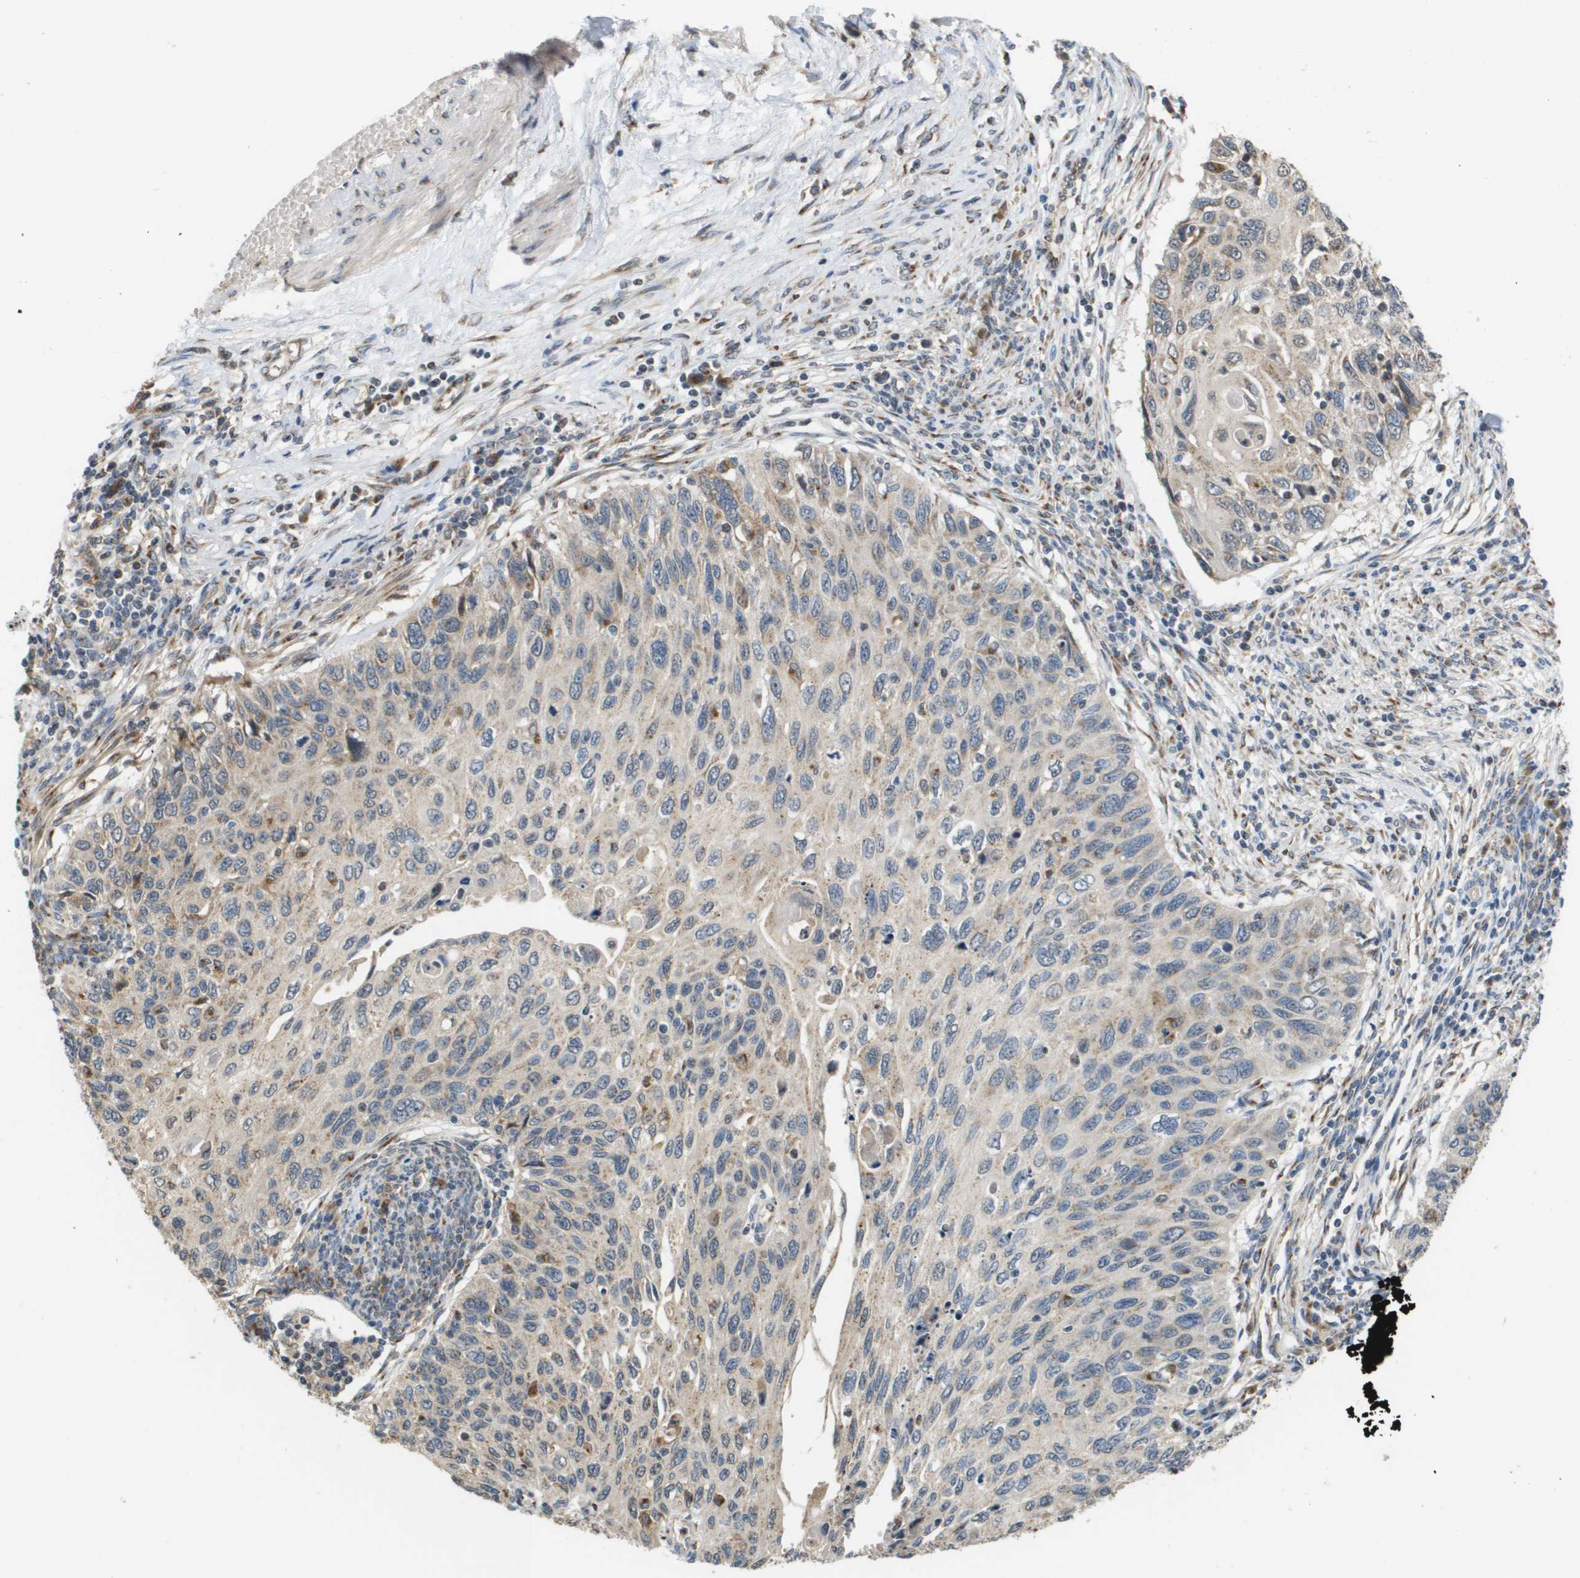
{"staining": {"intensity": "negative", "quantity": "none", "location": "none"}, "tissue": "cervical cancer", "cell_type": "Tumor cells", "image_type": "cancer", "snomed": [{"axis": "morphology", "description": "Squamous cell carcinoma, NOS"}, {"axis": "topography", "description": "Cervix"}], "caption": "Immunohistochemical staining of human cervical cancer reveals no significant expression in tumor cells.", "gene": "PCK1", "patient": {"sex": "female", "age": 70}}